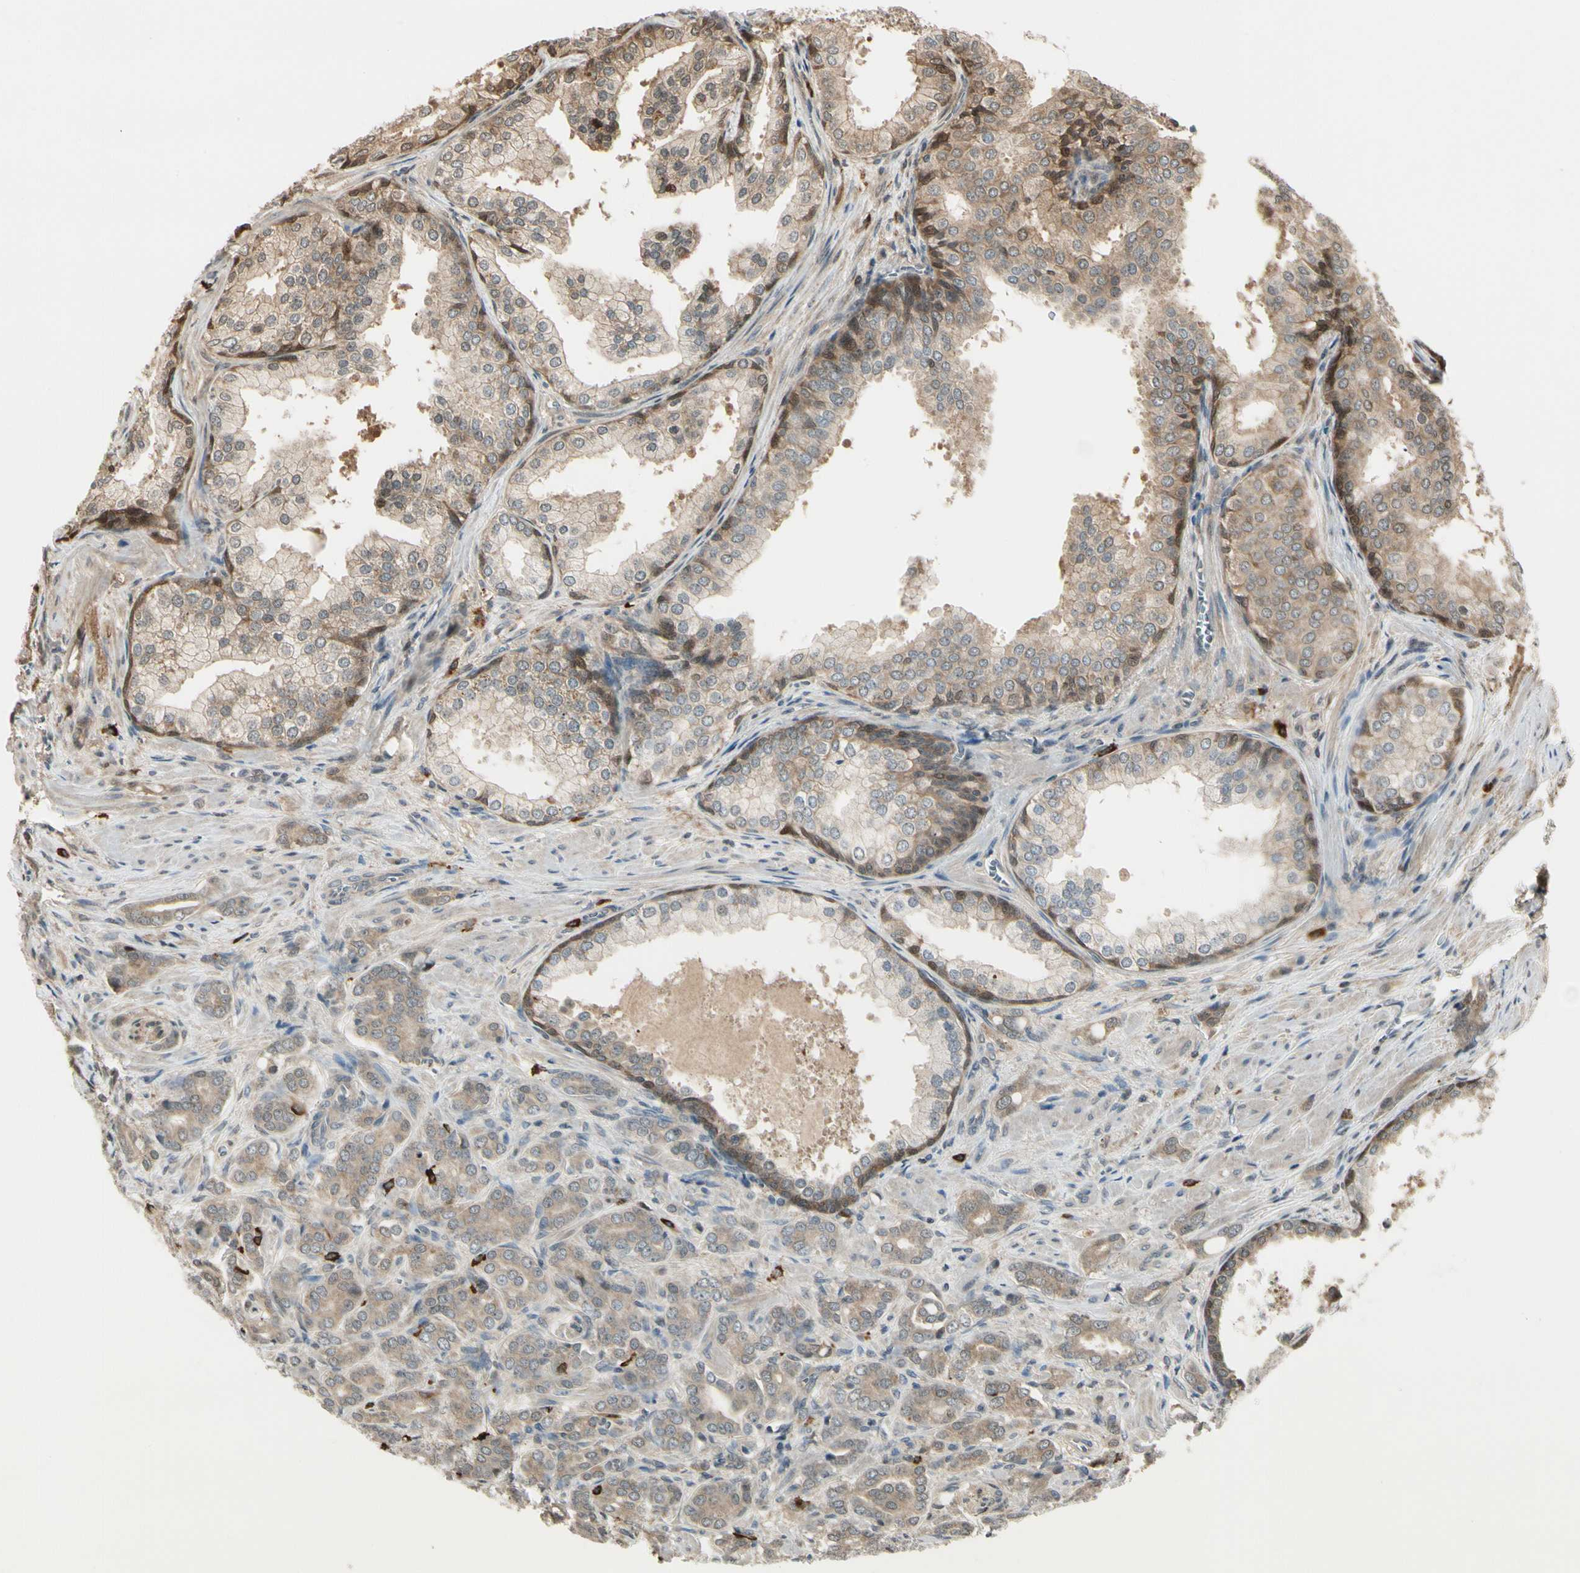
{"staining": {"intensity": "moderate", "quantity": ">75%", "location": "cytoplasmic/membranous"}, "tissue": "prostate cancer", "cell_type": "Tumor cells", "image_type": "cancer", "snomed": [{"axis": "morphology", "description": "Adenocarcinoma, High grade"}, {"axis": "topography", "description": "Prostate"}], "caption": "High-magnification brightfield microscopy of prostate cancer (high-grade adenocarcinoma) stained with DAB (3,3'-diaminobenzidine) (brown) and counterstained with hematoxylin (blue). tumor cells exhibit moderate cytoplasmic/membranous staining is present in approximately>75% of cells.", "gene": "EVC", "patient": {"sex": "male", "age": 64}}